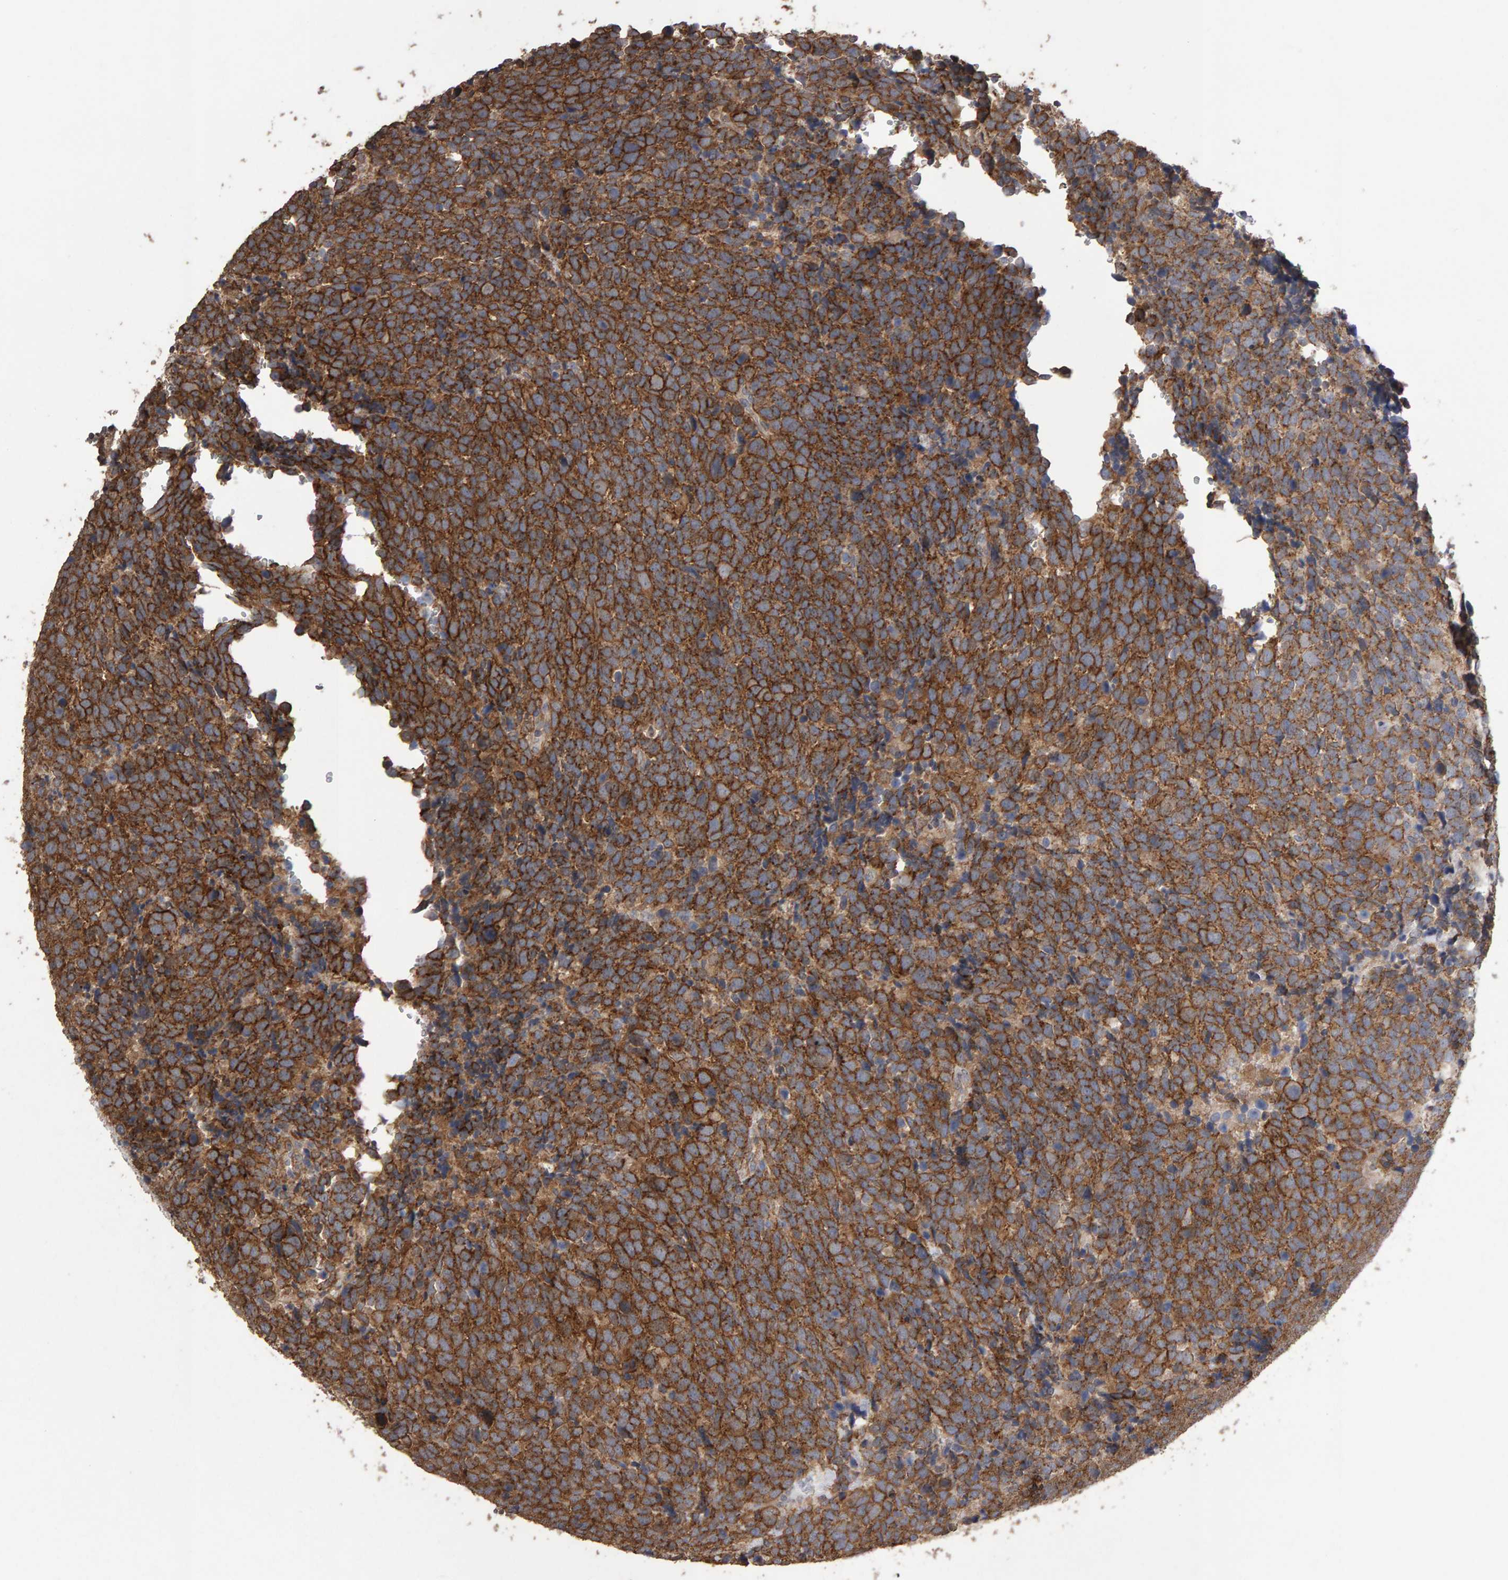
{"staining": {"intensity": "strong", "quantity": ">75%", "location": "cytoplasmic/membranous"}, "tissue": "urothelial cancer", "cell_type": "Tumor cells", "image_type": "cancer", "snomed": [{"axis": "morphology", "description": "Urothelial carcinoma, High grade"}, {"axis": "topography", "description": "Urinary bladder"}], "caption": "Strong cytoplasmic/membranous staining for a protein is seen in approximately >75% of tumor cells of urothelial carcinoma (high-grade) using immunohistochemistry (IHC).", "gene": "SCRIB", "patient": {"sex": "female", "age": 82}}